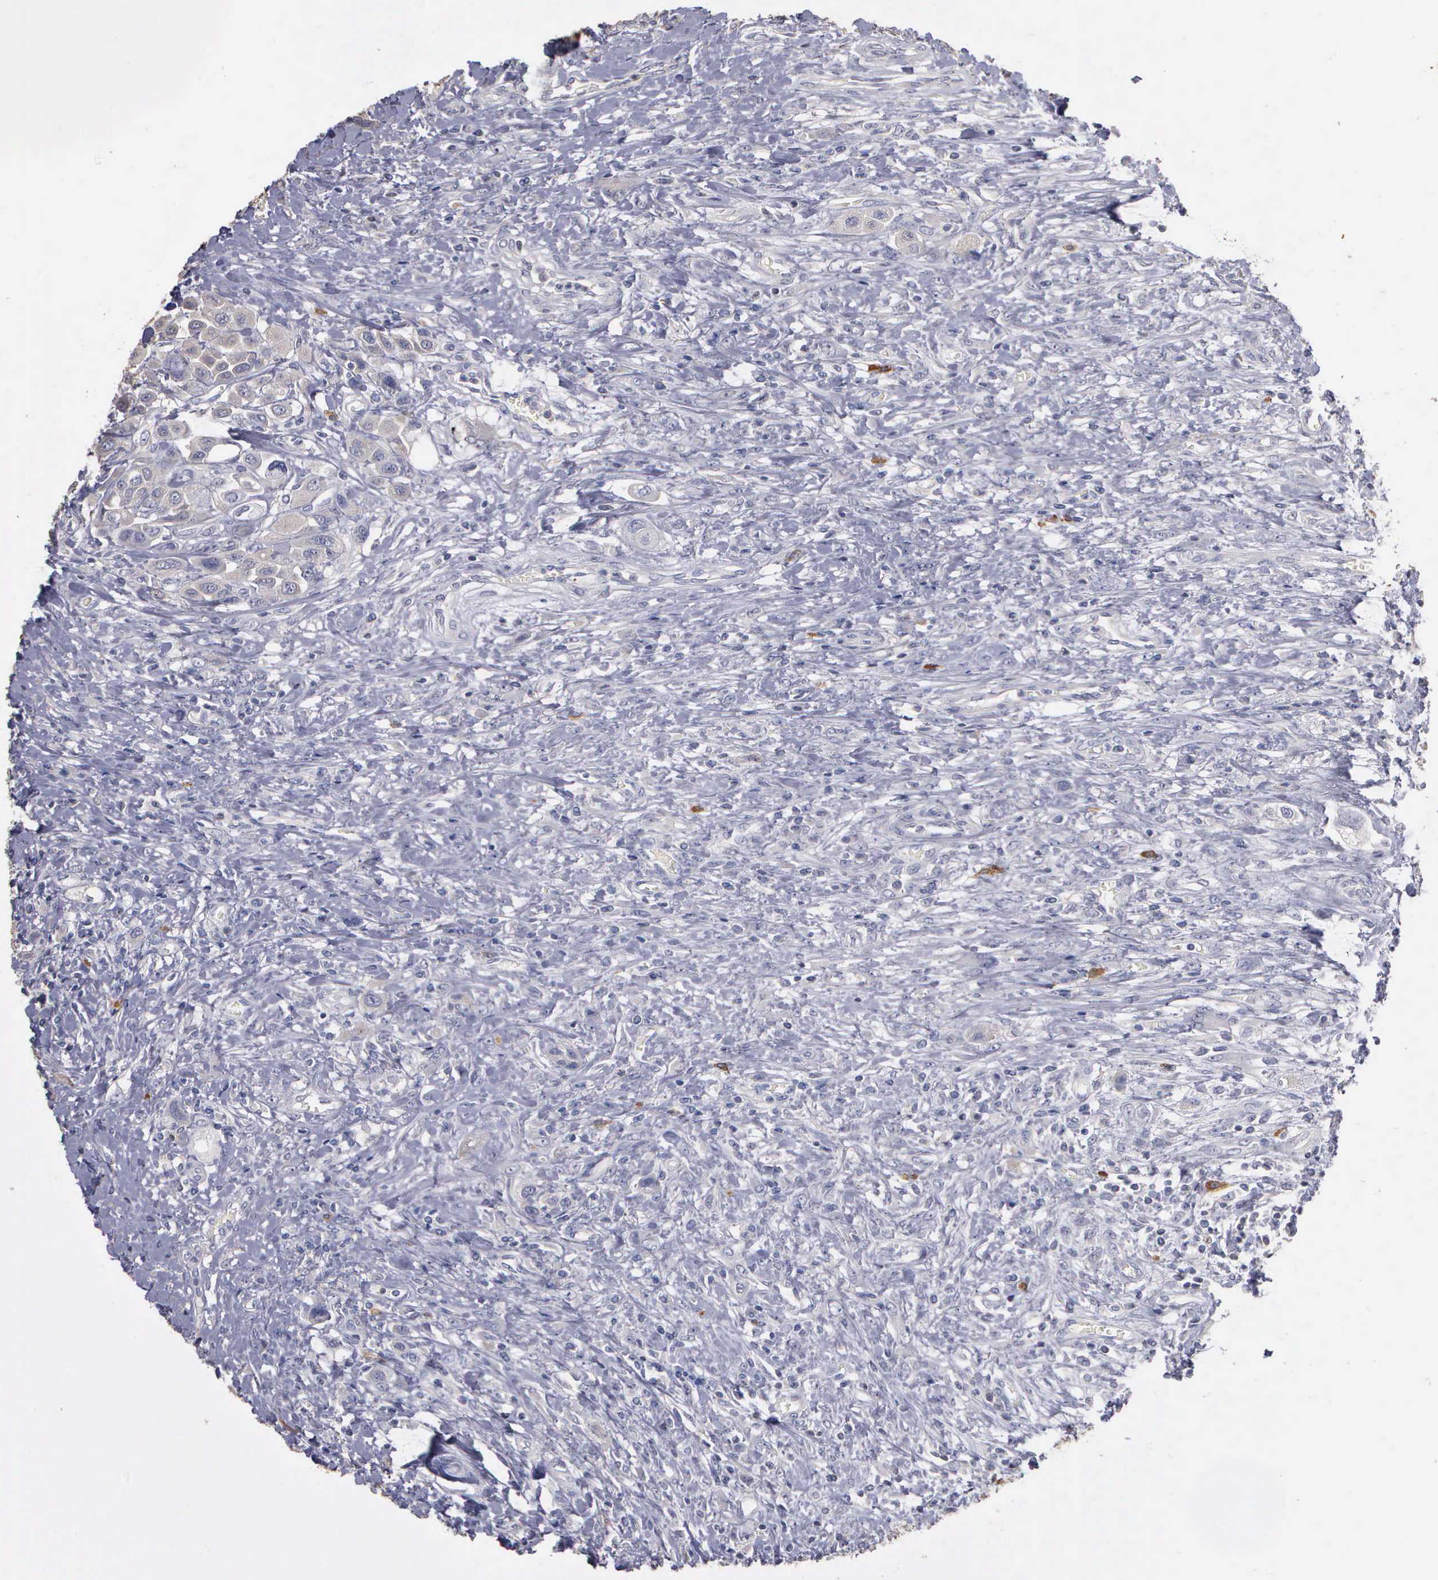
{"staining": {"intensity": "negative", "quantity": "none", "location": "none"}, "tissue": "urothelial cancer", "cell_type": "Tumor cells", "image_type": "cancer", "snomed": [{"axis": "morphology", "description": "Urothelial carcinoma, High grade"}, {"axis": "topography", "description": "Urinary bladder"}], "caption": "A high-resolution photomicrograph shows immunohistochemistry (IHC) staining of high-grade urothelial carcinoma, which shows no significant positivity in tumor cells.", "gene": "ENO3", "patient": {"sex": "male", "age": 50}}